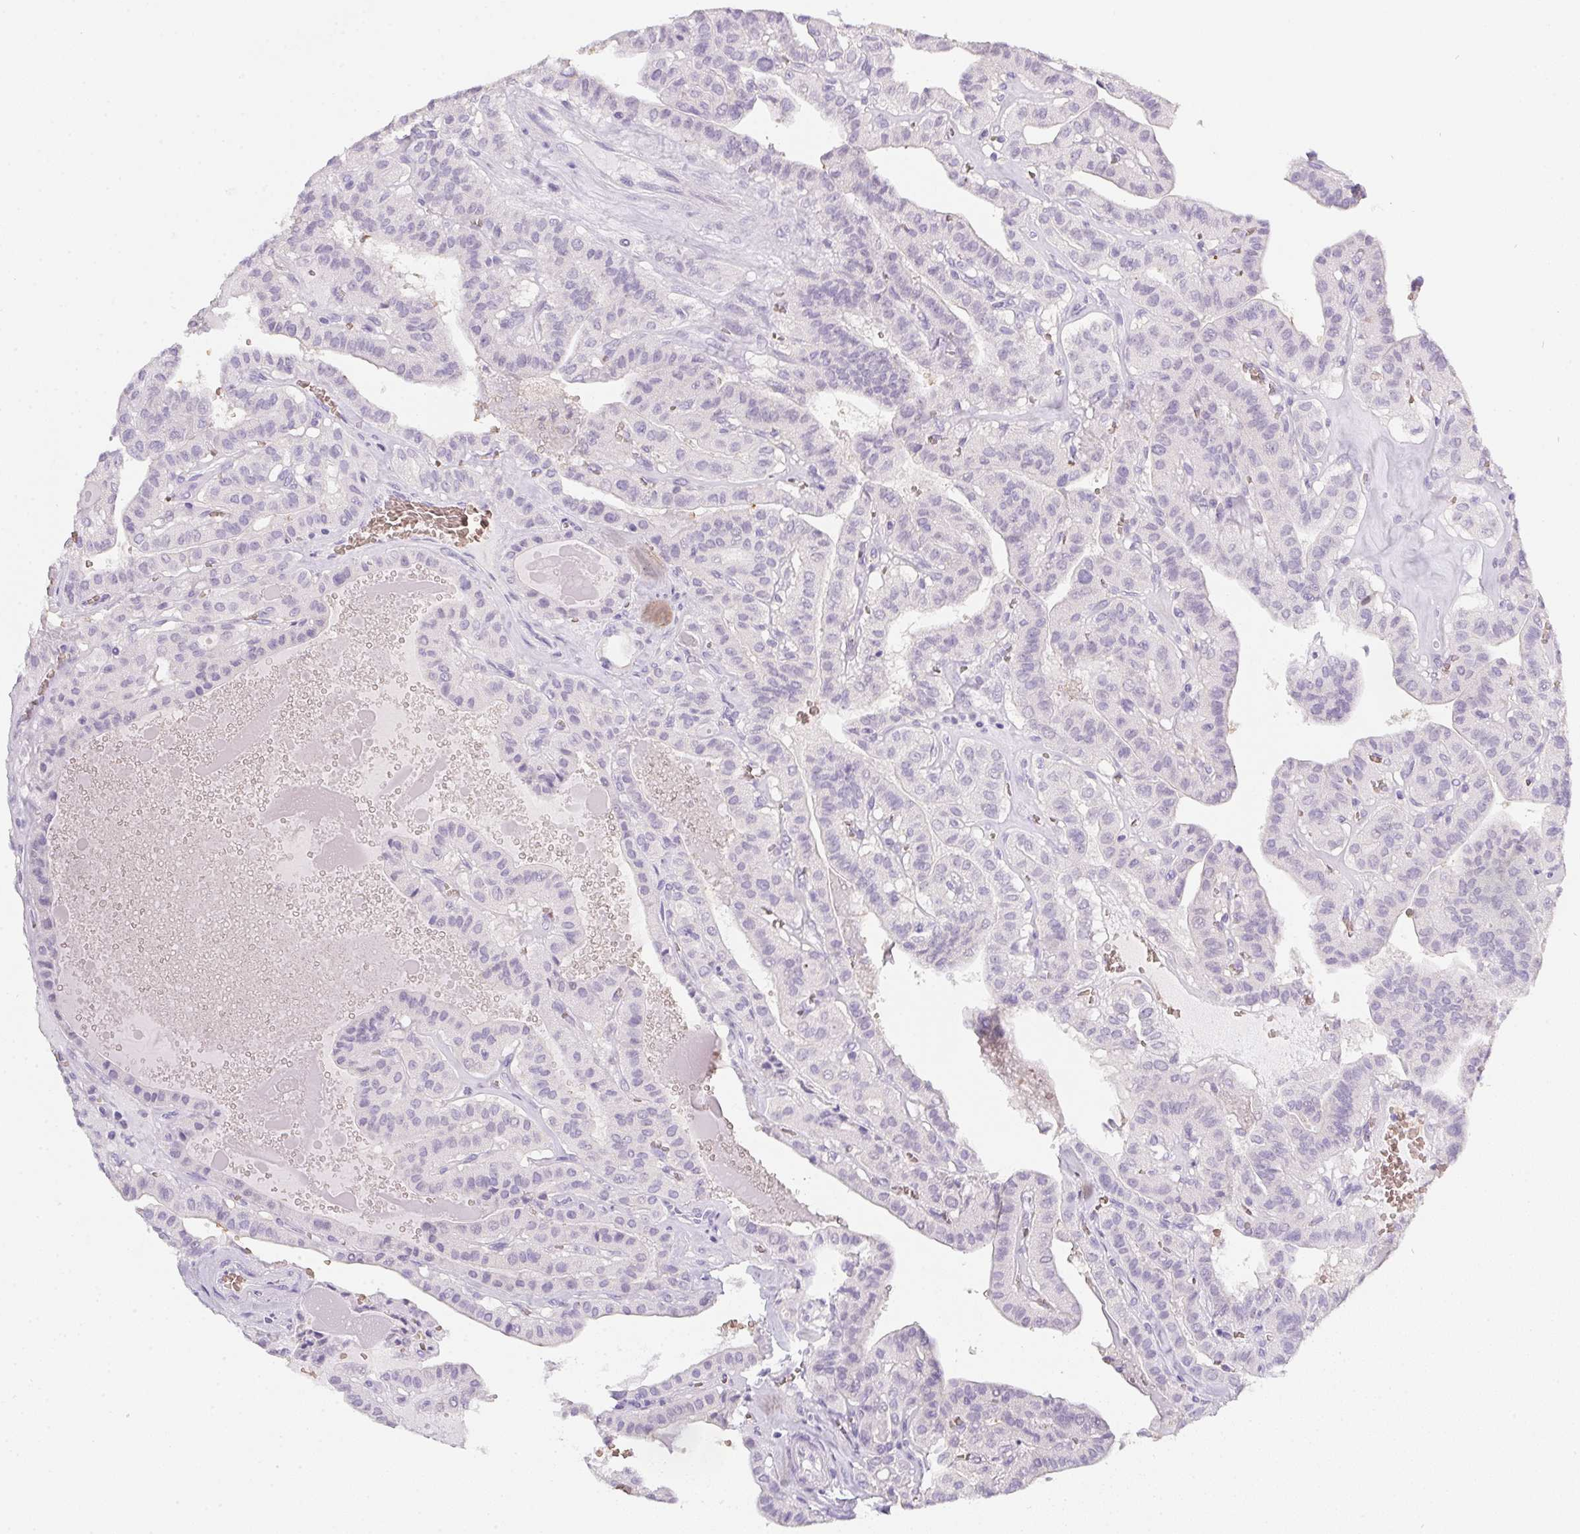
{"staining": {"intensity": "negative", "quantity": "none", "location": "none"}, "tissue": "thyroid cancer", "cell_type": "Tumor cells", "image_type": "cancer", "snomed": [{"axis": "morphology", "description": "Papillary adenocarcinoma, NOS"}, {"axis": "topography", "description": "Thyroid gland"}], "caption": "Thyroid cancer (papillary adenocarcinoma) was stained to show a protein in brown. There is no significant staining in tumor cells. (DAB immunohistochemistry (IHC) with hematoxylin counter stain).", "gene": "DCD", "patient": {"sex": "male", "age": 52}}